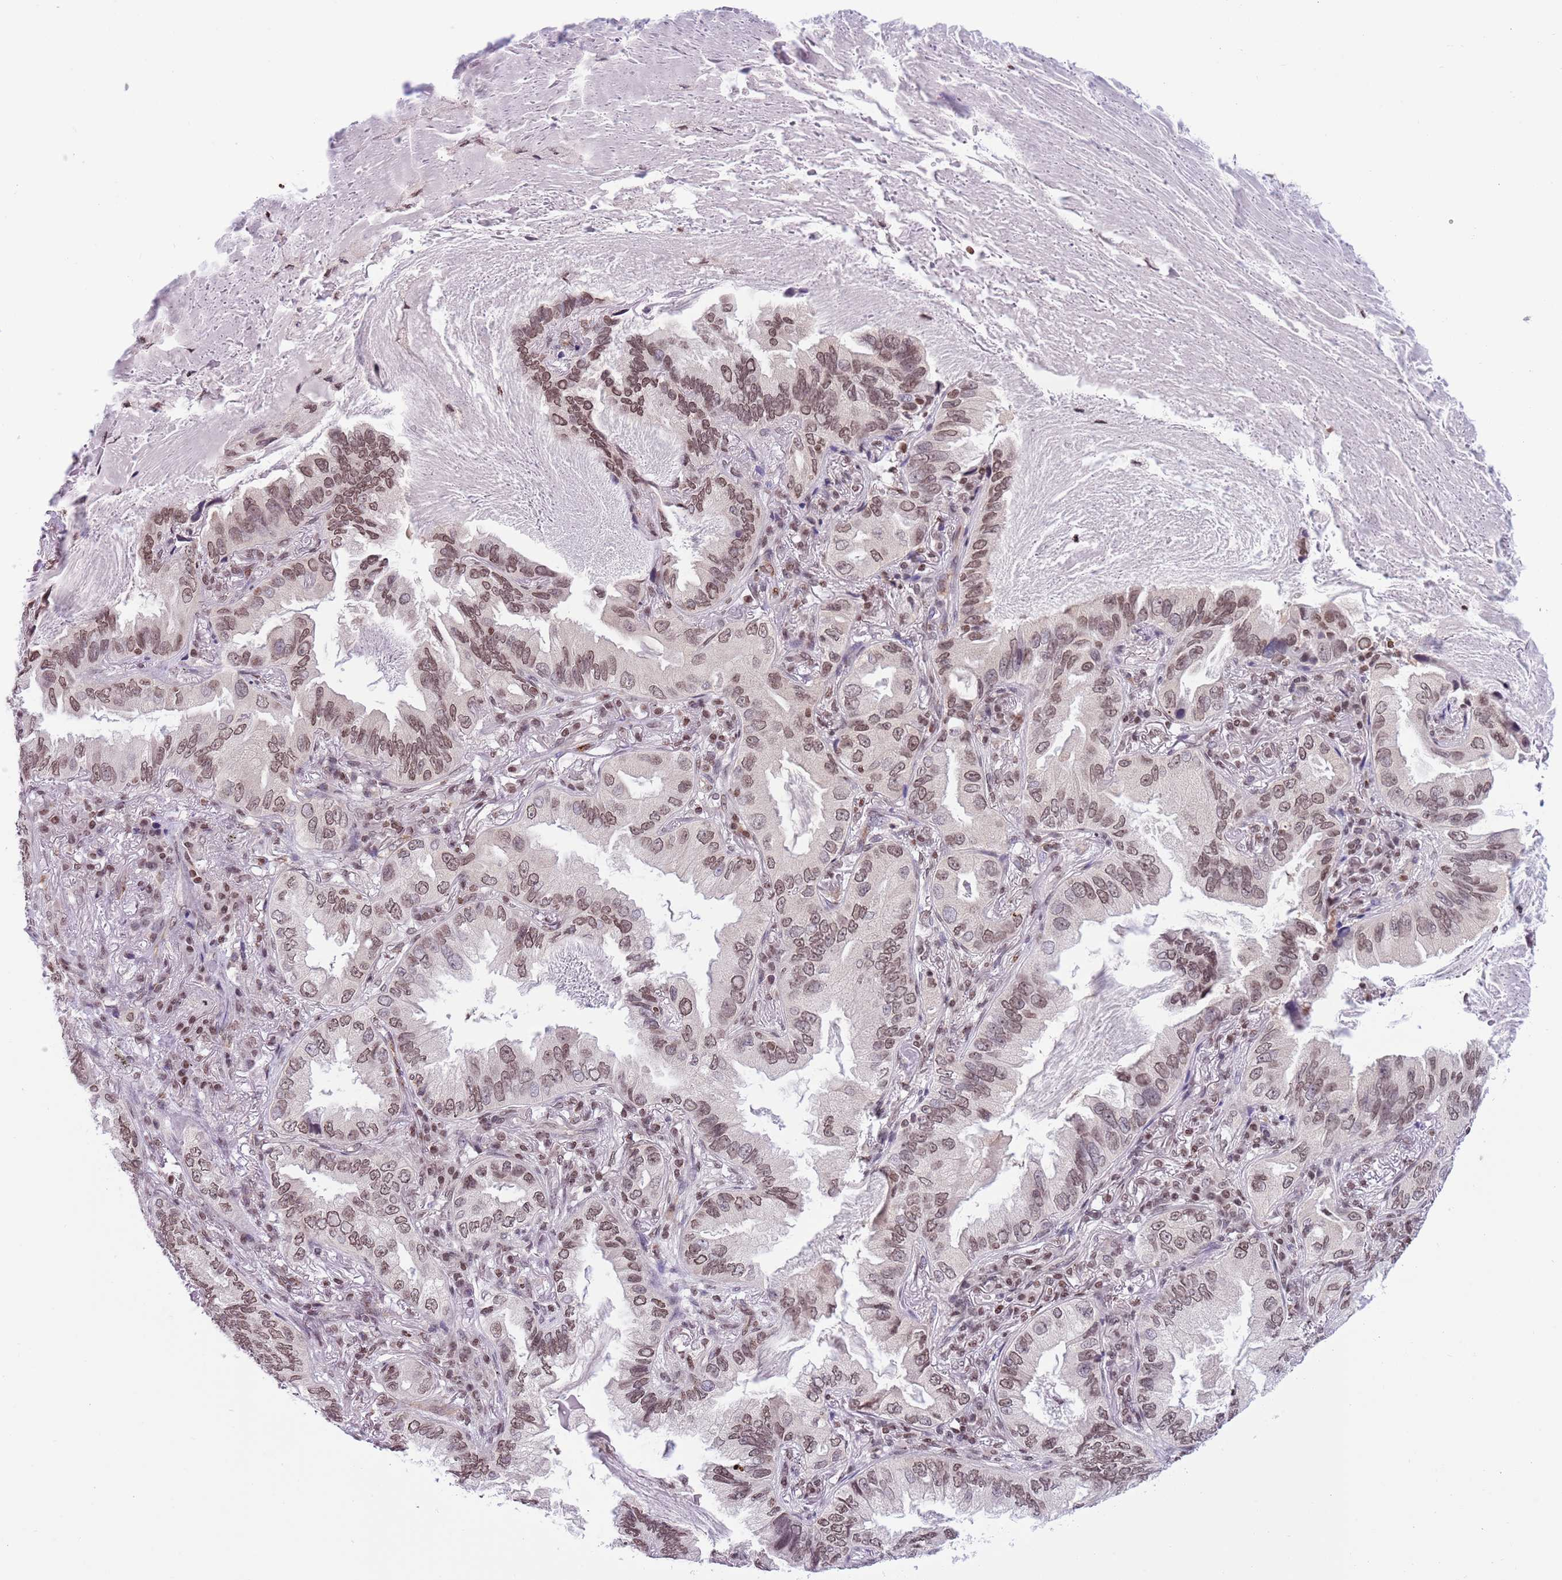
{"staining": {"intensity": "moderate", "quantity": ">75%", "location": "nuclear"}, "tissue": "lung cancer", "cell_type": "Tumor cells", "image_type": "cancer", "snomed": [{"axis": "morphology", "description": "Adenocarcinoma, NOS"}, {"axis": "topography", "description": "Lung"}], "caption": "Lung cancer stained with a brown dye displays moderate nuclear positive expression in approximately >75% of tumor cells.", "gene": "NRIP1", "patient": {"sex": "female", "age": 69}}